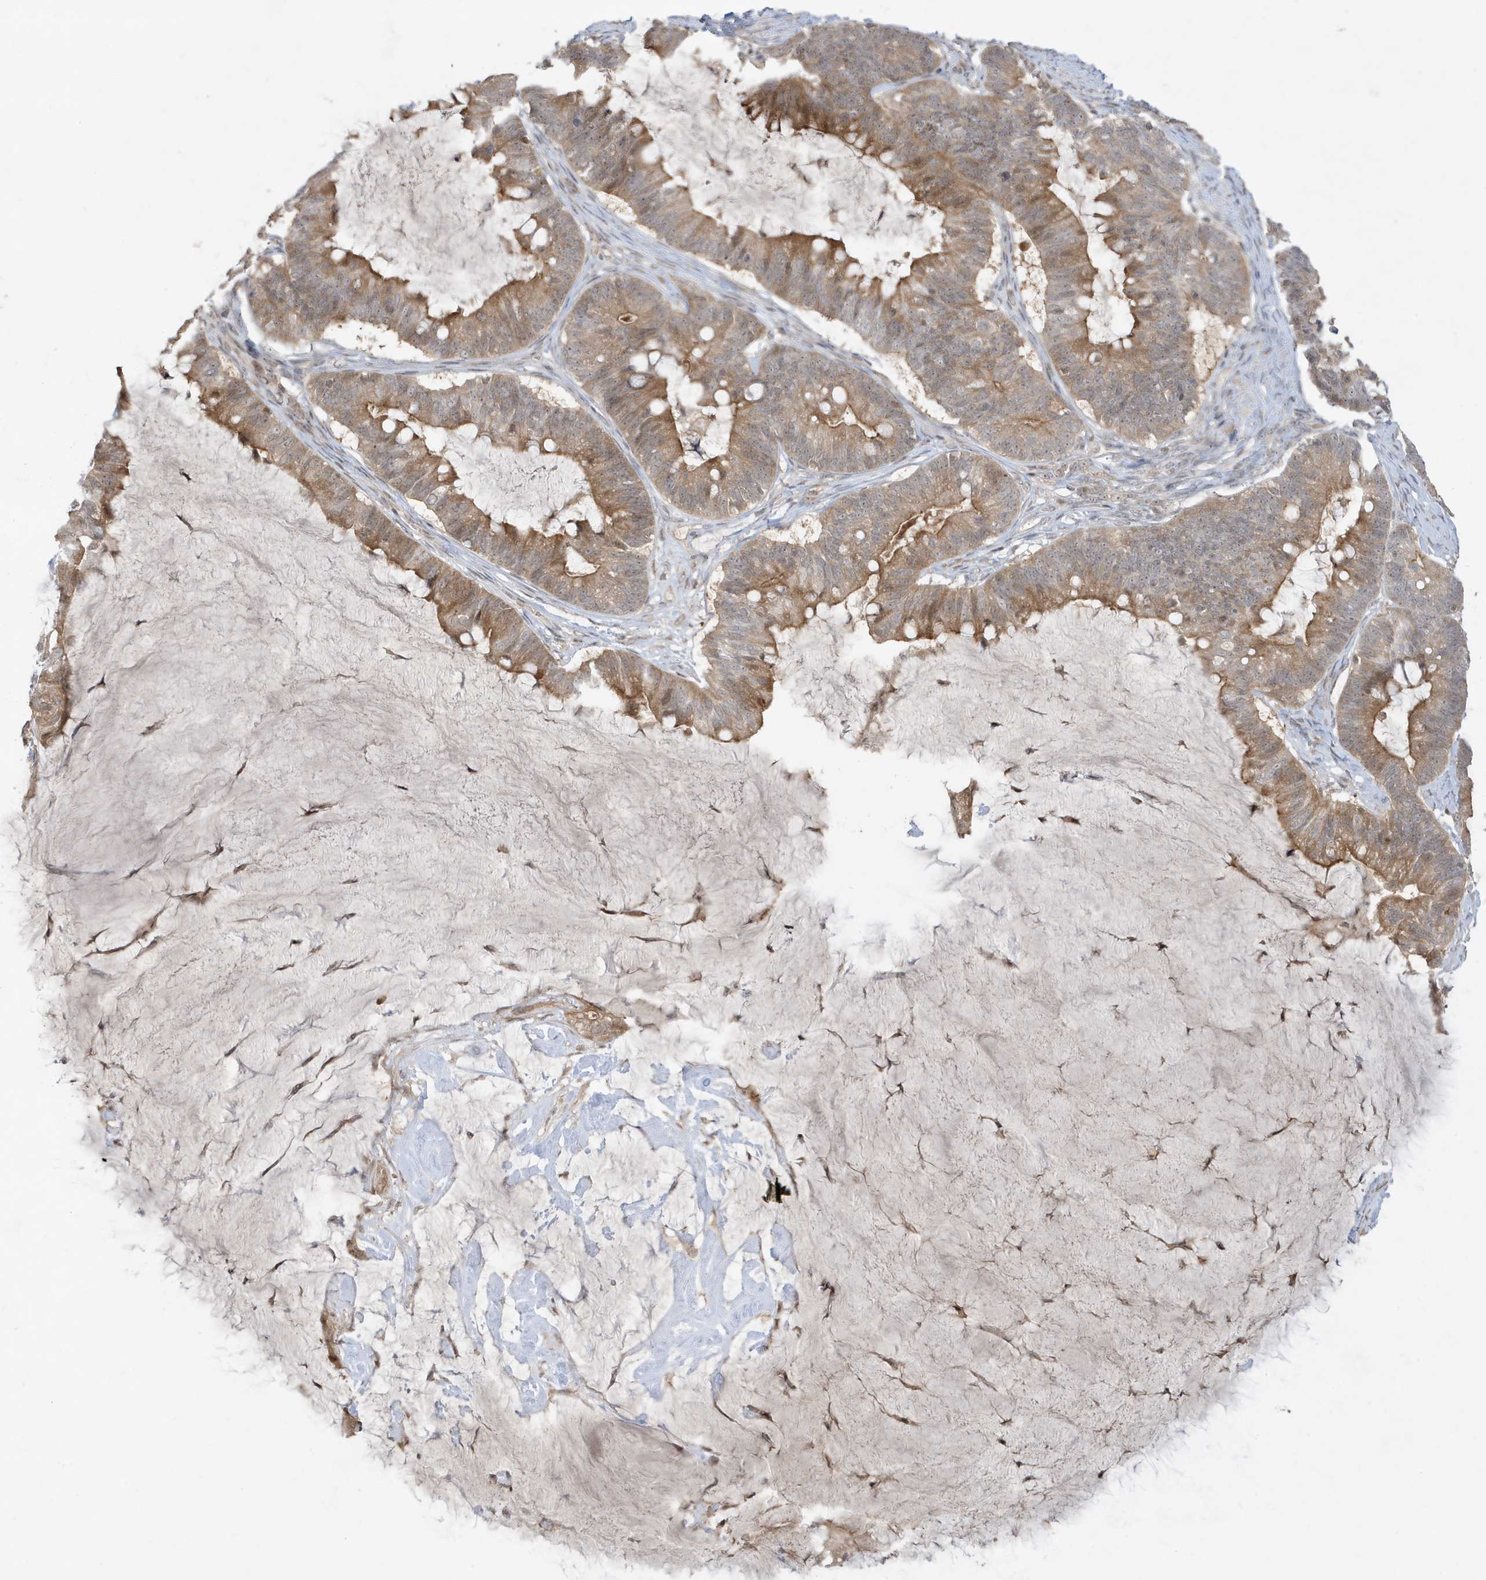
{"staining": {"intensity": "moderate", "quantity": ">75%", "location": "cytoplasmic/membranous"}, "tissue": "ovarian cancer", "cell_type": "Tumor cells", "image_type": "cancer", "snomed": [{"axis": "morphology", "description": "Cystadenocarcinoma, mucinous, NOS"}, {"axis": "topography", "description": "Ovary"}], "caption": "DAB immunohistochemical staining of human mucinous cystadenocarcinoma (ovarian) shows moderate cytoplasmic/membranous protein staining in about >75% of tumor cells. (brown staining indicates protein expression, while blue staining denotes nuclei).", "gene": "PRRT3", "patient": {"sex": "female", "age": 61}}